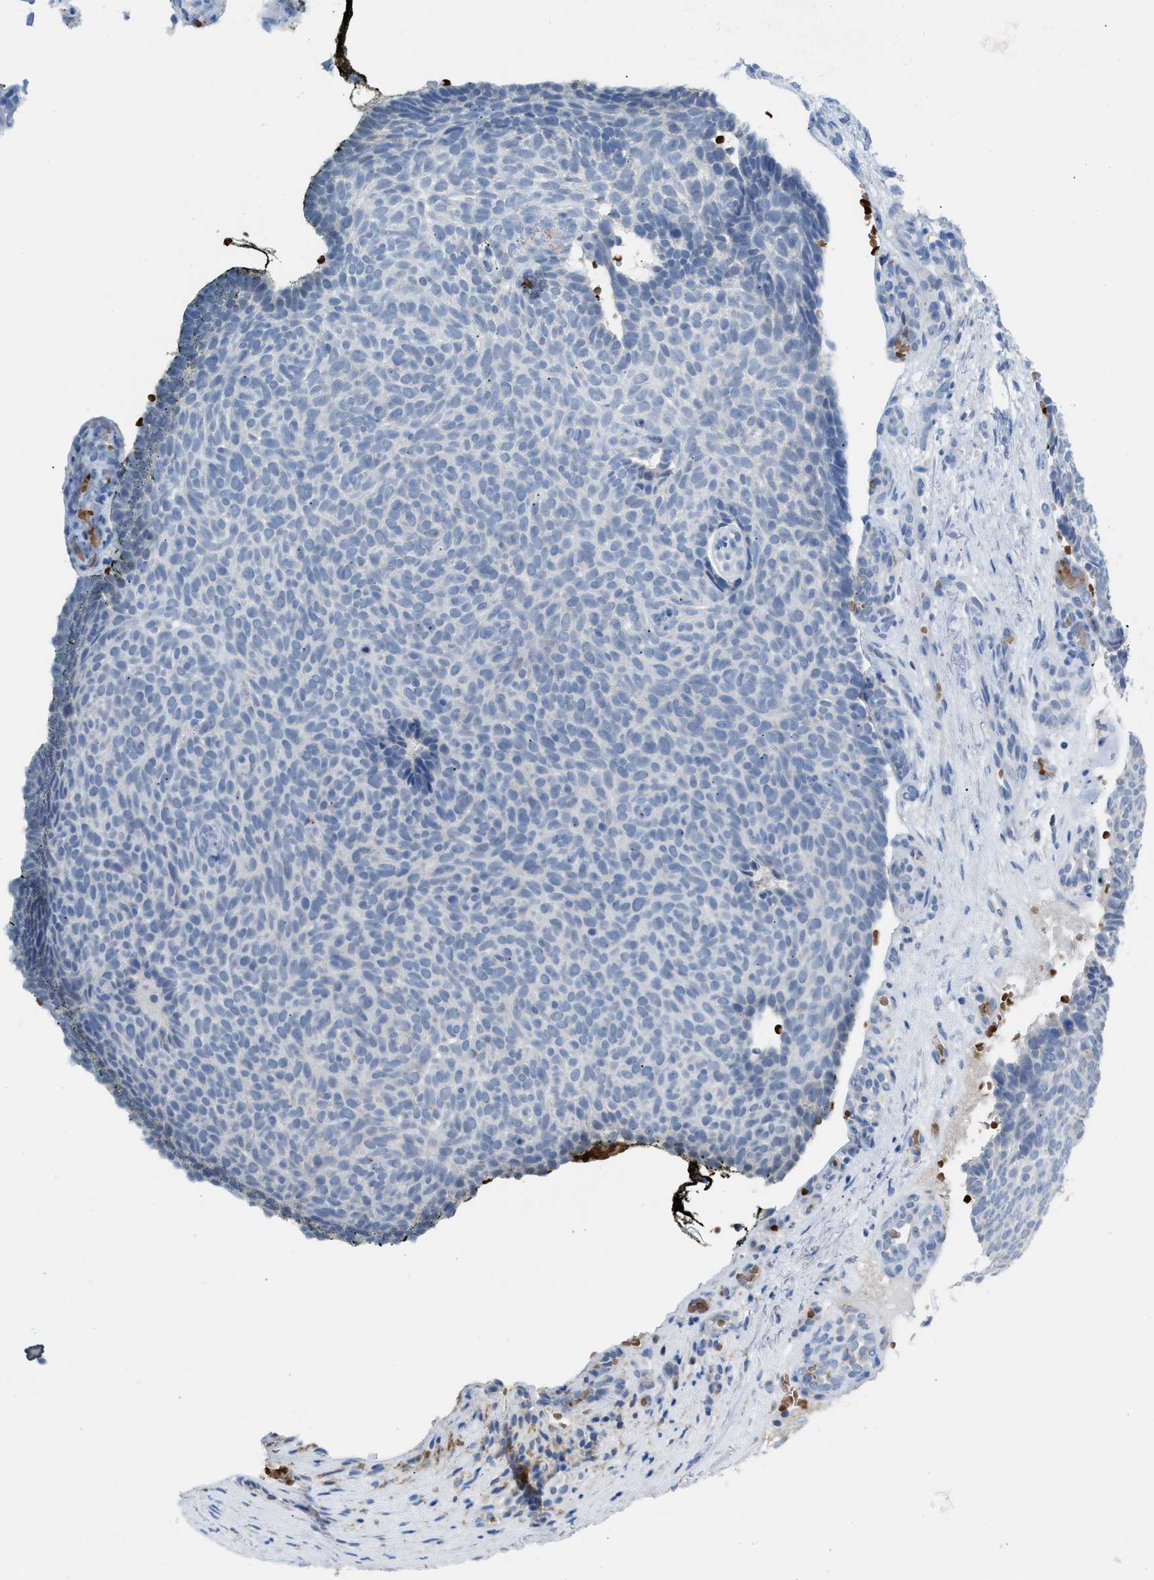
{"staining": {"intensity": "negative", "quantity": "none", "location": "none"}, "tissue": "skin cancer", "cell_type": "Tumor cells", "image_type": "cancer", "snomed": [{"axis": "morphology", "description": "Basal cell carcinoma"}, {"axis": "topography", "description": "Skin"}], "caption": "The image reveals no significant expression in tumor cells of skin basal cell carcinoma.", "gene": "CA3", "patient": {"sex": "male", "age": 61}}